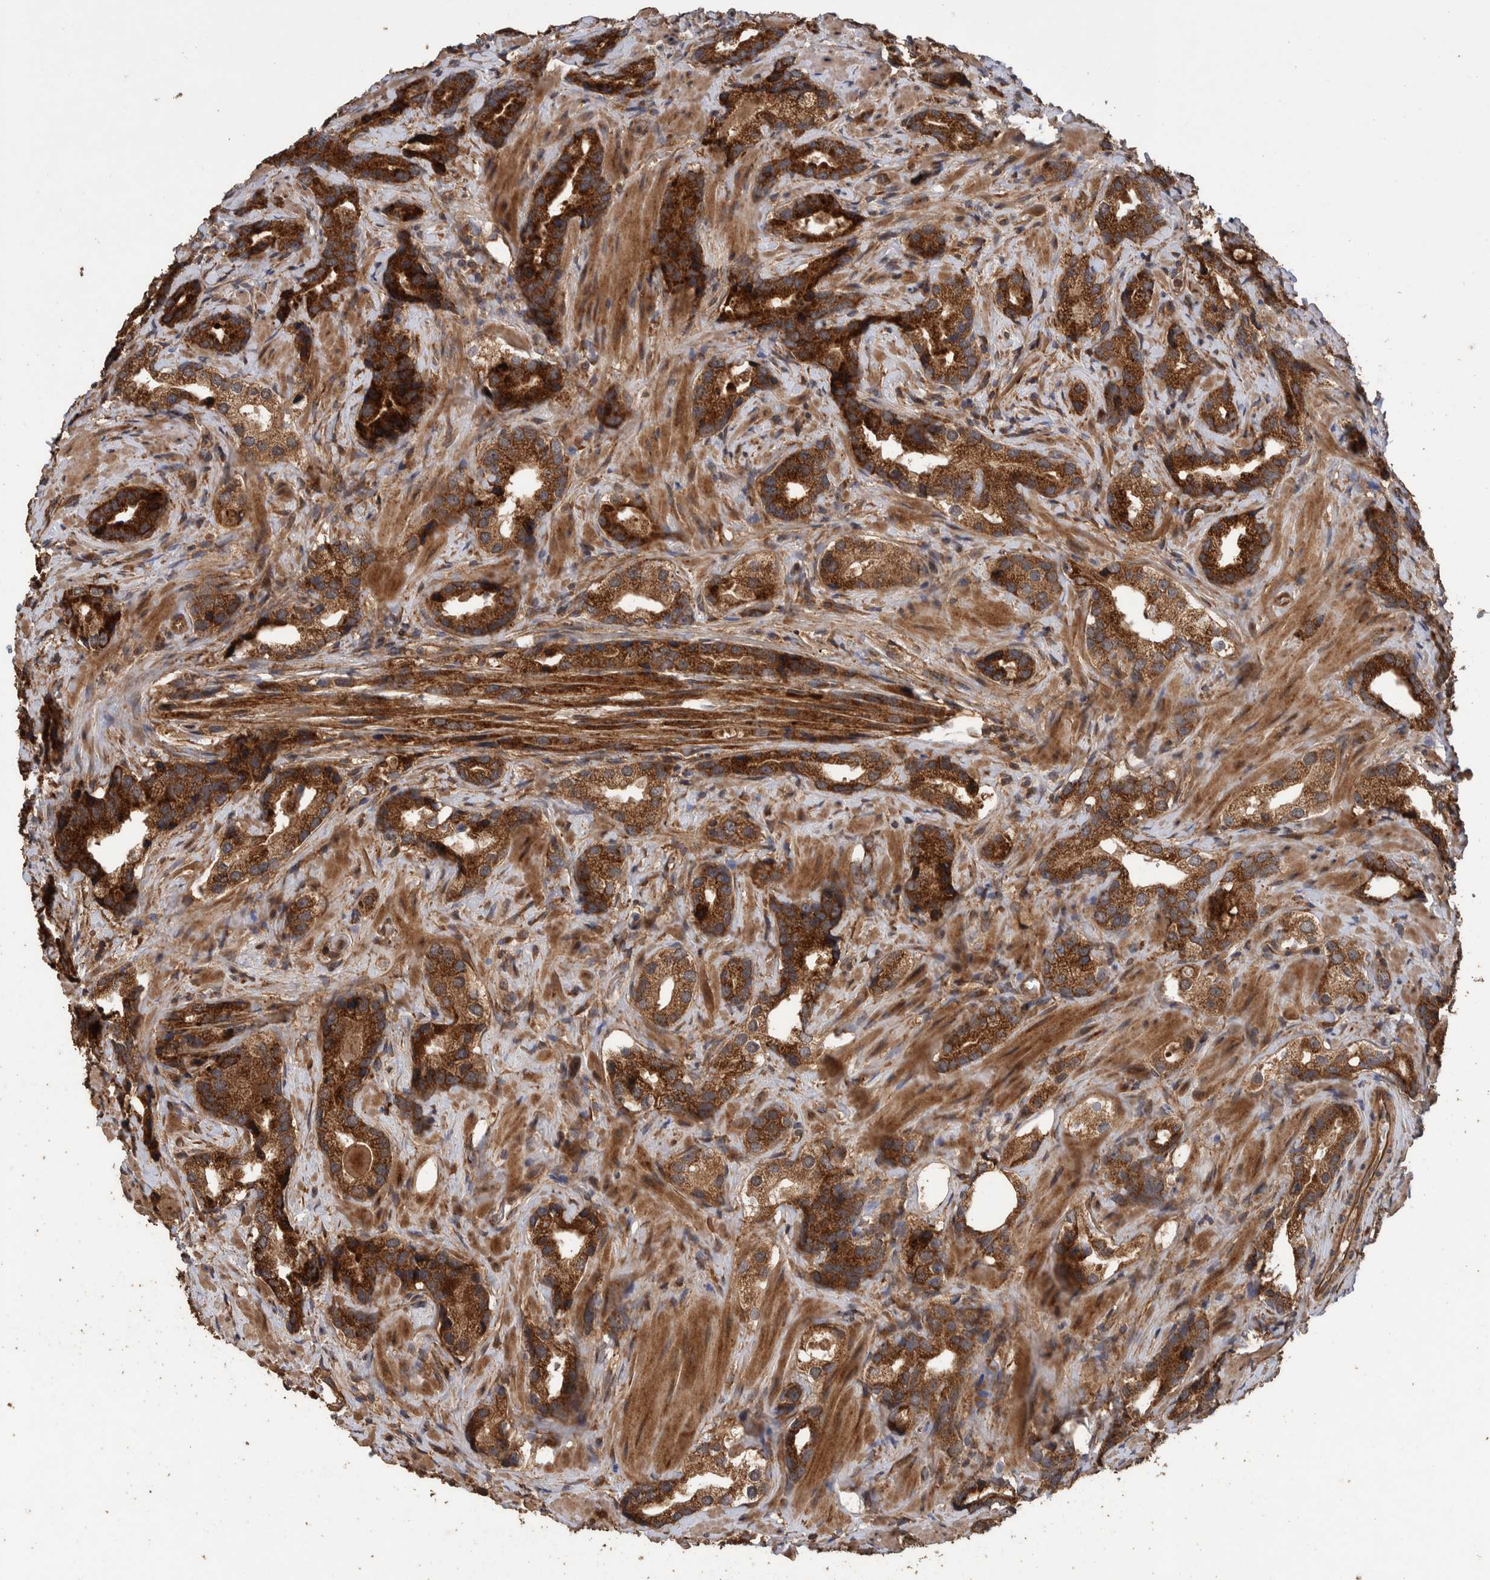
{"staining": {"intensity": "strong", "quantity": ">75%", "location": "cytoplasmic/membranous"}, "tissue": "prostate cancer", "cell_type": "Tumor cells", "image_type": "cancer", "snomed": [{"axis": "morphology", "description": "Adenocarcinoma, High grade"}, {"axis": "topography", "description": "Prostate"}], "caption": "Prostate cancer stained with a protein marker shows strong staining in tumor cells.", "gene": "TRIM16", "patient": {"sex": "male", "age": 63}}